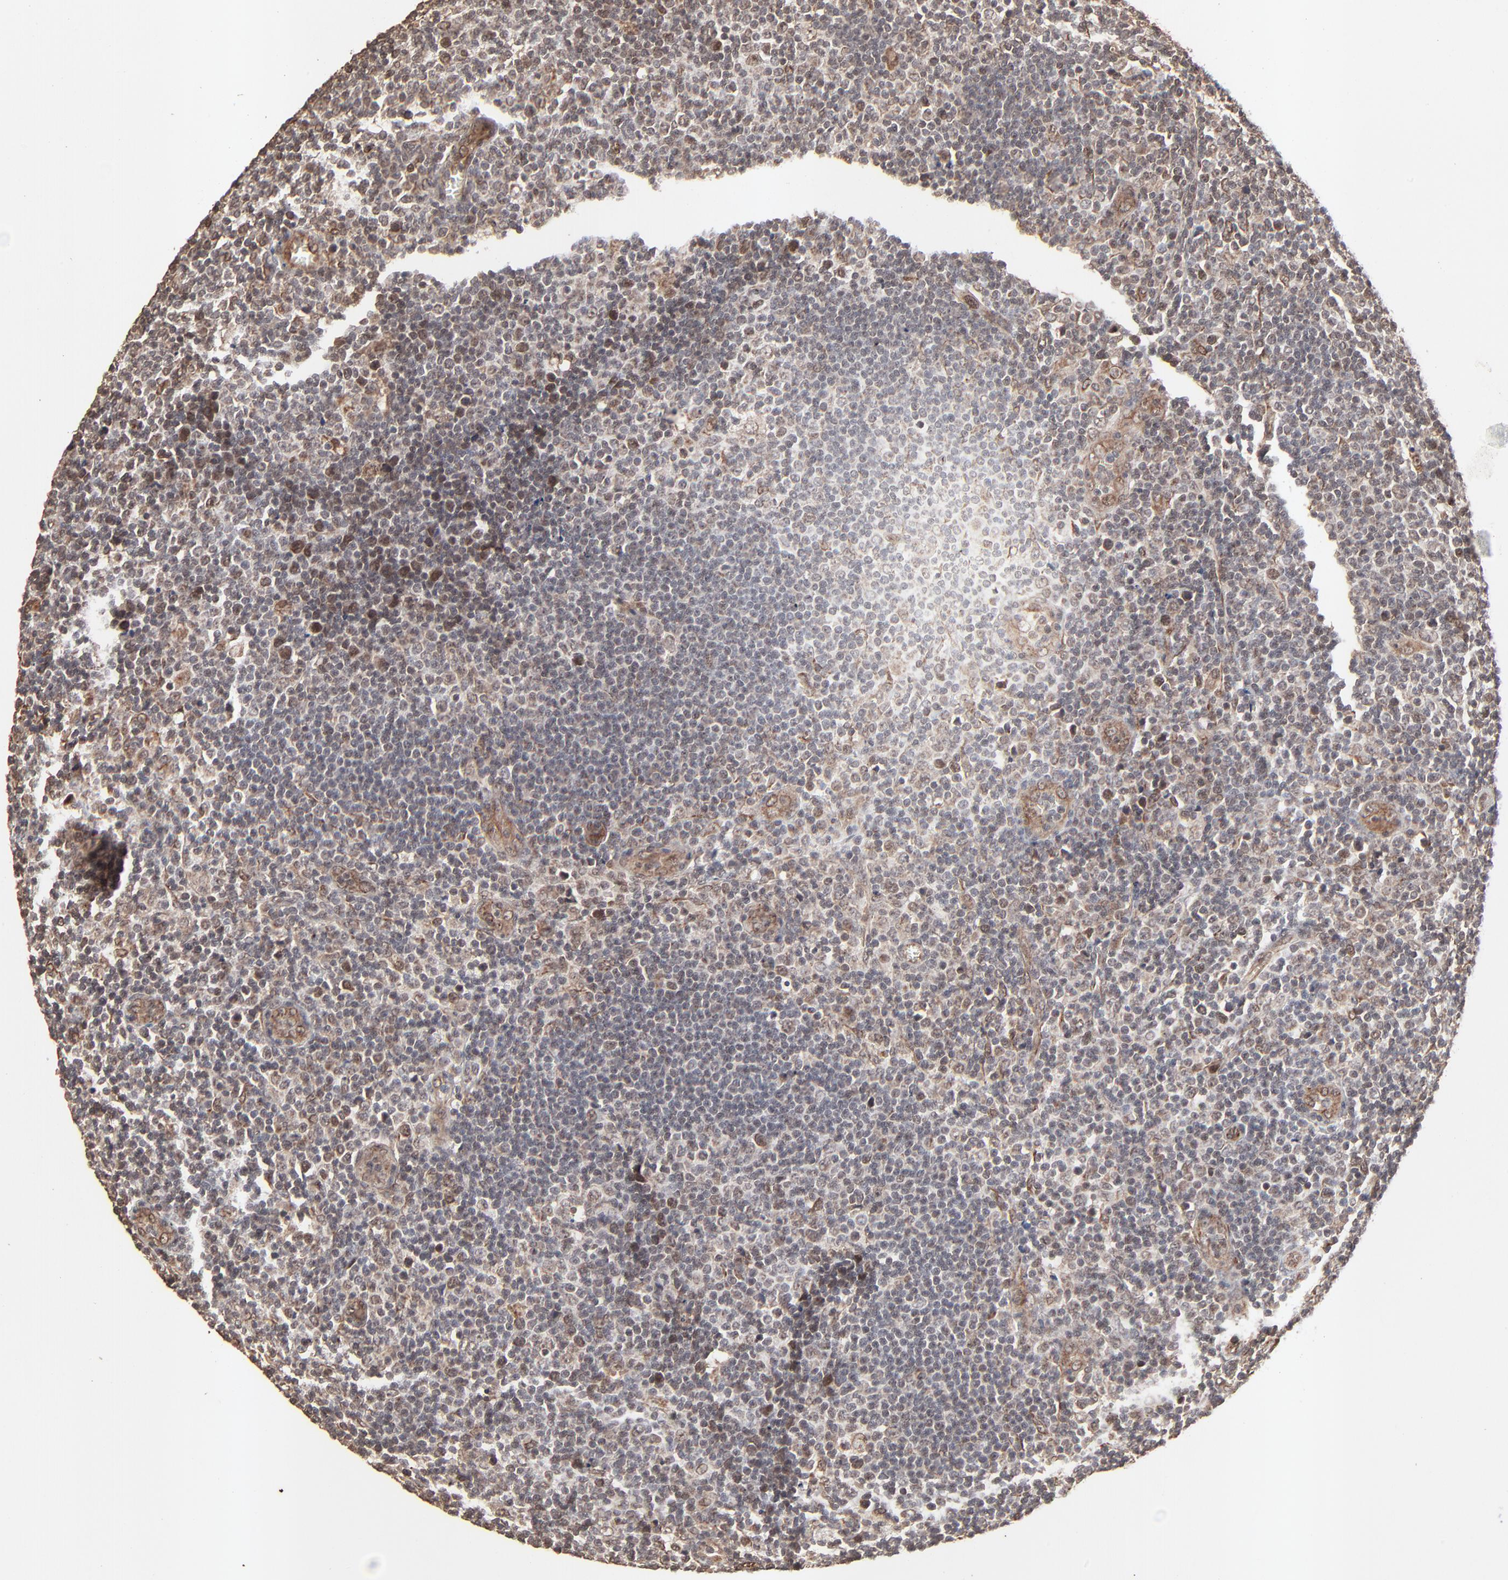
{"staining": {"intensity": "moderate", "quantity": "<25%", "location": "nuclear"}, "tissue": "lymphoma", "cell_type": "Tumor cells", "image_type": "cancer", "snomed": [{"axis": "morphology", "description": "Malignant lymphoma, non-Hodgkin's type, Low grade"}, {"axis": "topography", "description": "Lymph node"}], "caption": "IHC micrograph of human lymphoma stained for a protein (brown), which demonstrates low levels of moderate nuclear expression in about <25% of tumor cells.", "gene": "FAM227A", "patient": {"sex": "male", "age": 74}}